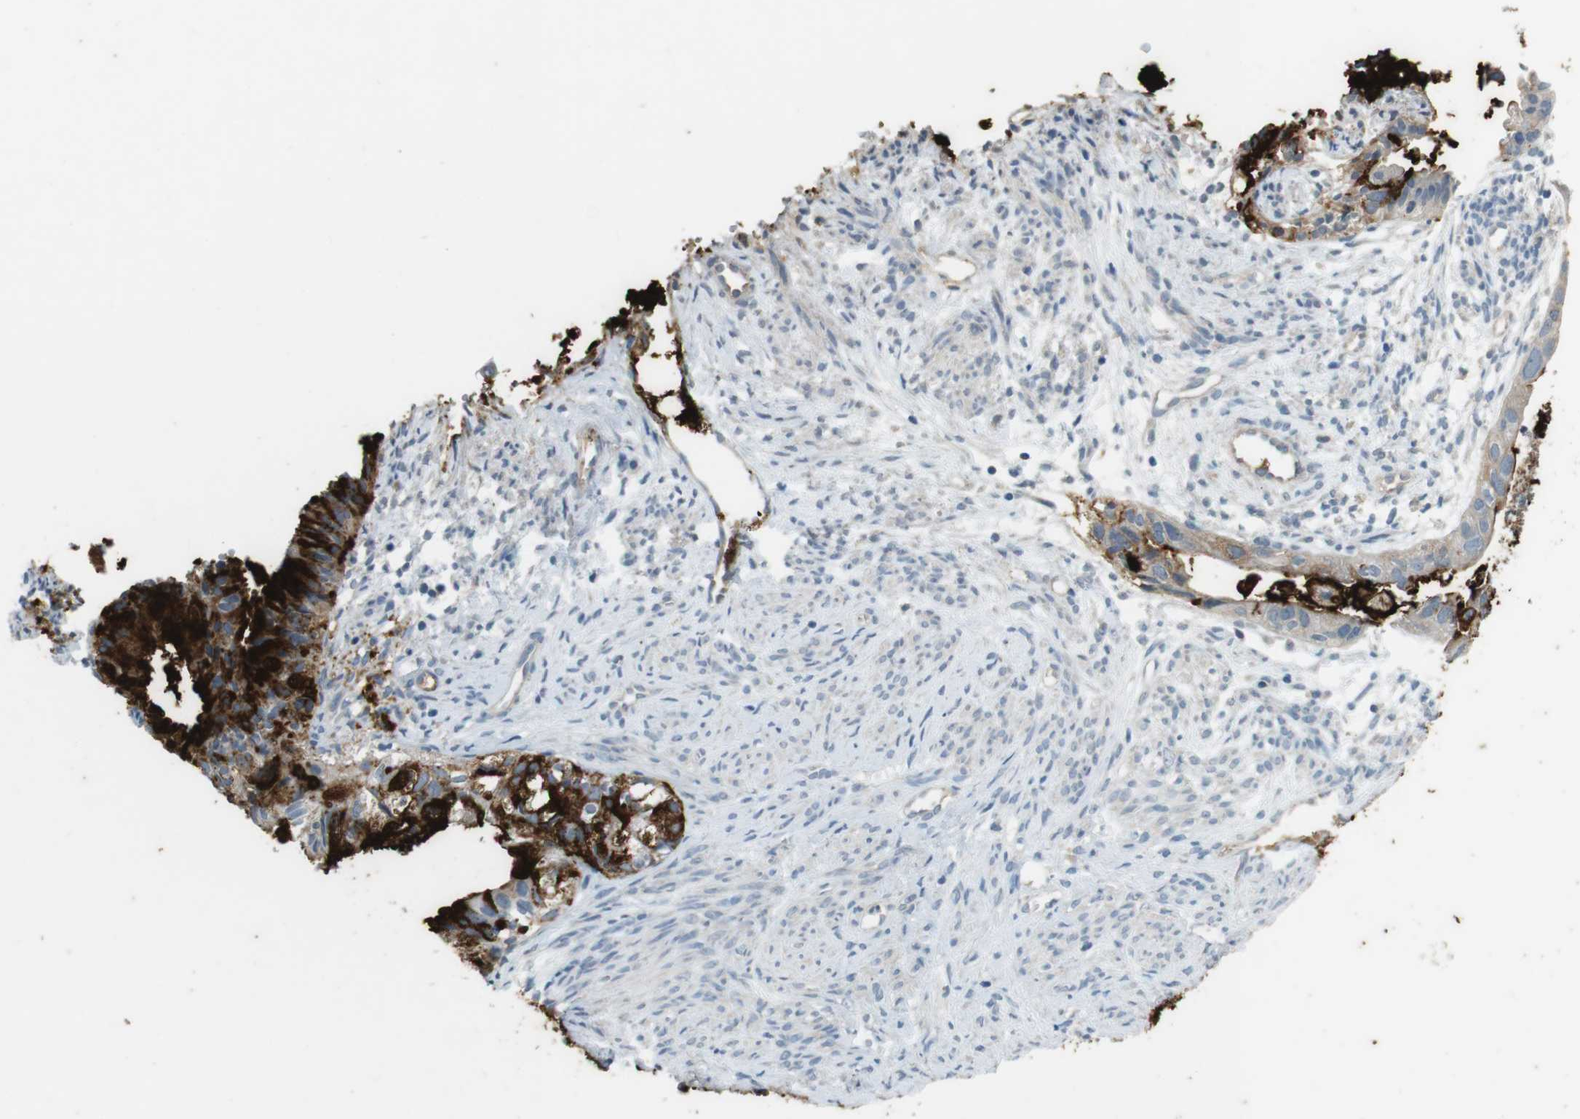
{"staining": {"intensity": "strong", "quantity": ">75%", "location": "cytoplasmic/membranous"}, "tissue": "cervical cancer", "cell_type": "Tumor cells", "image_type": "cancer", "snomed": [{"axis": "morphology", "description": "Normal tissue, NOS"}, {"axis": "morphology", "description": "Adenocarcinoma, NOS"}, {"axis": "topography", "description": "Cervix"}, {"axis": "topography", "description": "Endometrium"}], "caption": "This histopathology image reveals cervical cancer stained with immunohistochemistry (IHC) to label a protein in brown. The cytoplasmic/membranous of tumor cells show strong positivity for the protein. Nuclei are counter-stained blue.", "gene": "MUC5B", "patient": {"sex": "female", "age": 86}}